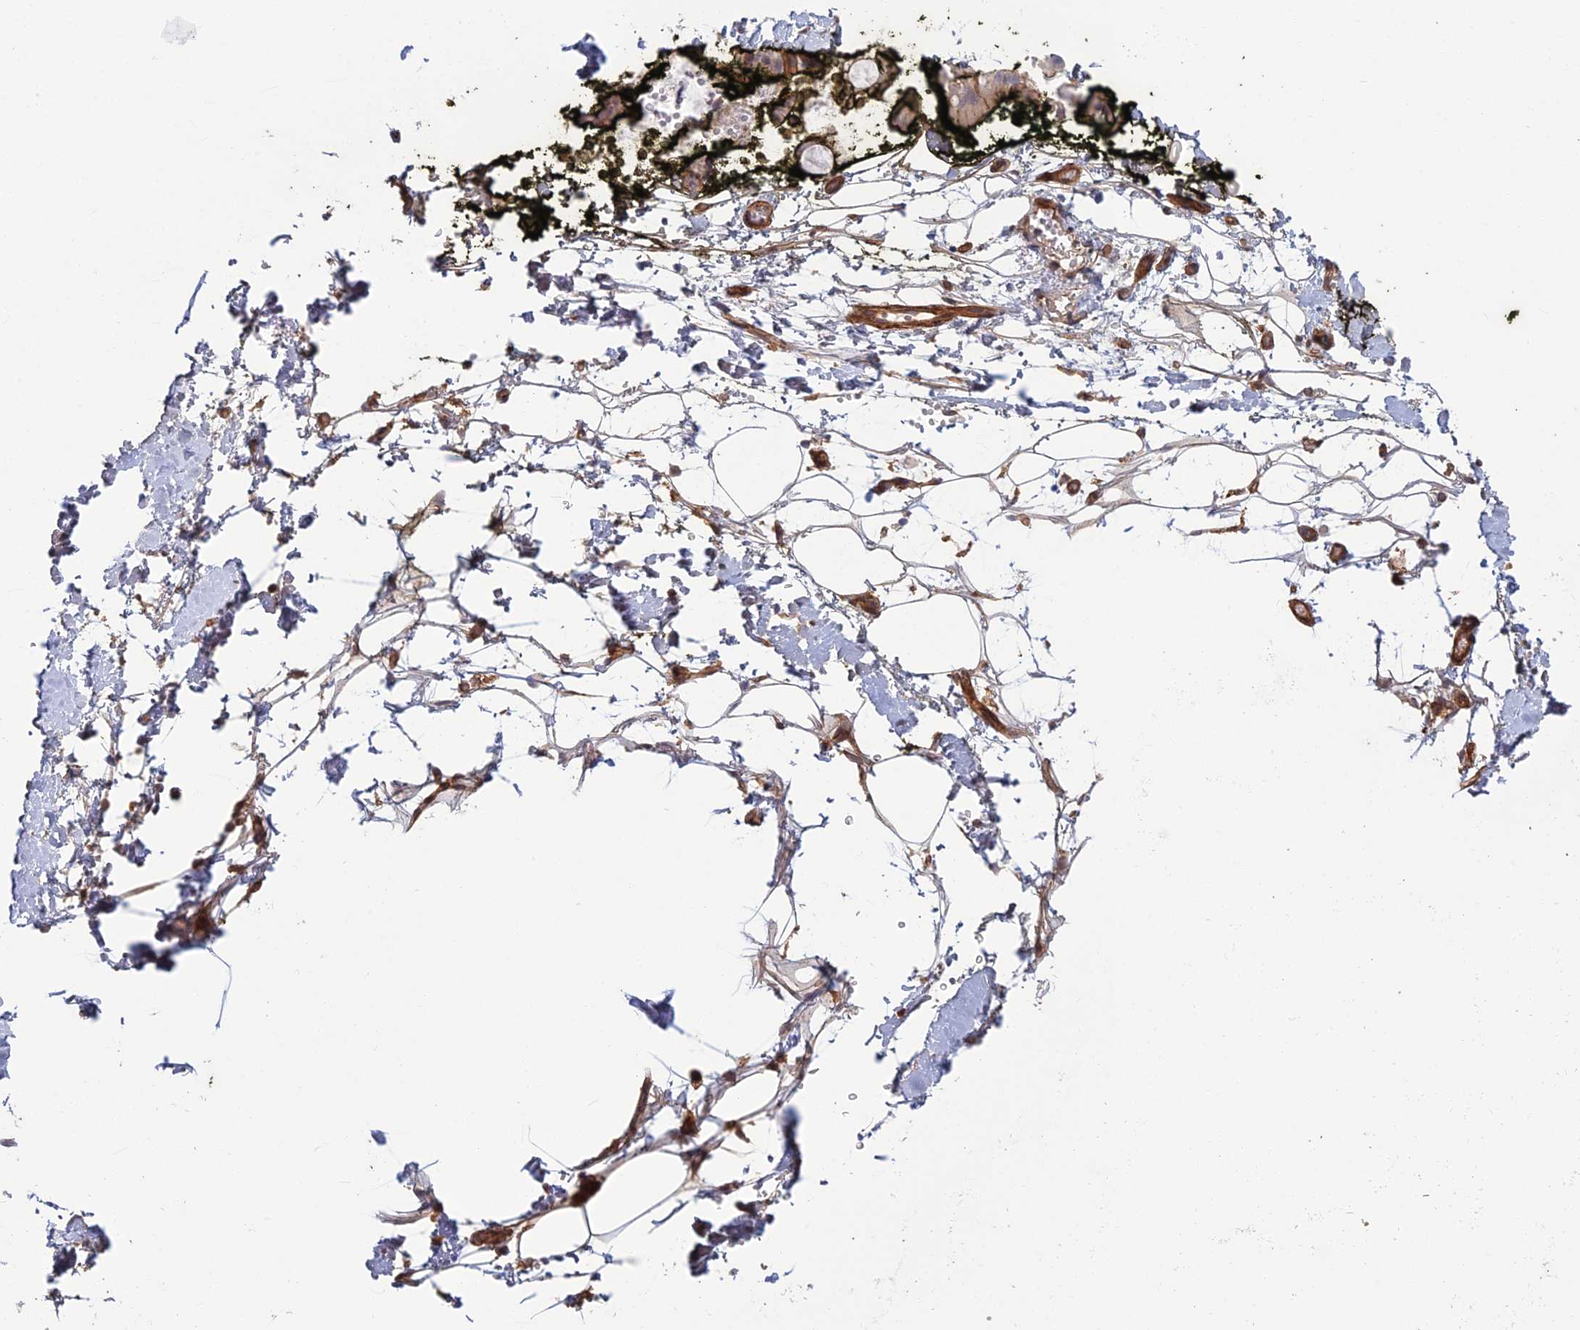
{"staining": {"intensity": "moderate", "quantity": "25%-75%", "location": "cytoplasmic/membranous"}, "tissue": "adipose tissue", "cell_type": "Adipocytes", "image_type": "normal", "snomed": [{"axis": "morphology", "description": "Normal tissue, NOS"}, {"axis": "morphology", "description": "Adenocarcinoma, NOS"}, {"axis": "topography", "description": "Pancreas"}, {"axis": "topography", "description": "Peripheral nerve tissue"}], "caption": "Immunohistochemistry image of normal adipose tissue: human adipose tissue stained using immunohistochemistry (IHC) demonstrates medium levels of moderate protein expression localized specifically in the cytoplasmic/membranous of adipocytes, appearing as a cytoplasmic/membranous brown color.", "gene": "ABHD1", "patient": {"sex": "male", "age": 59}}